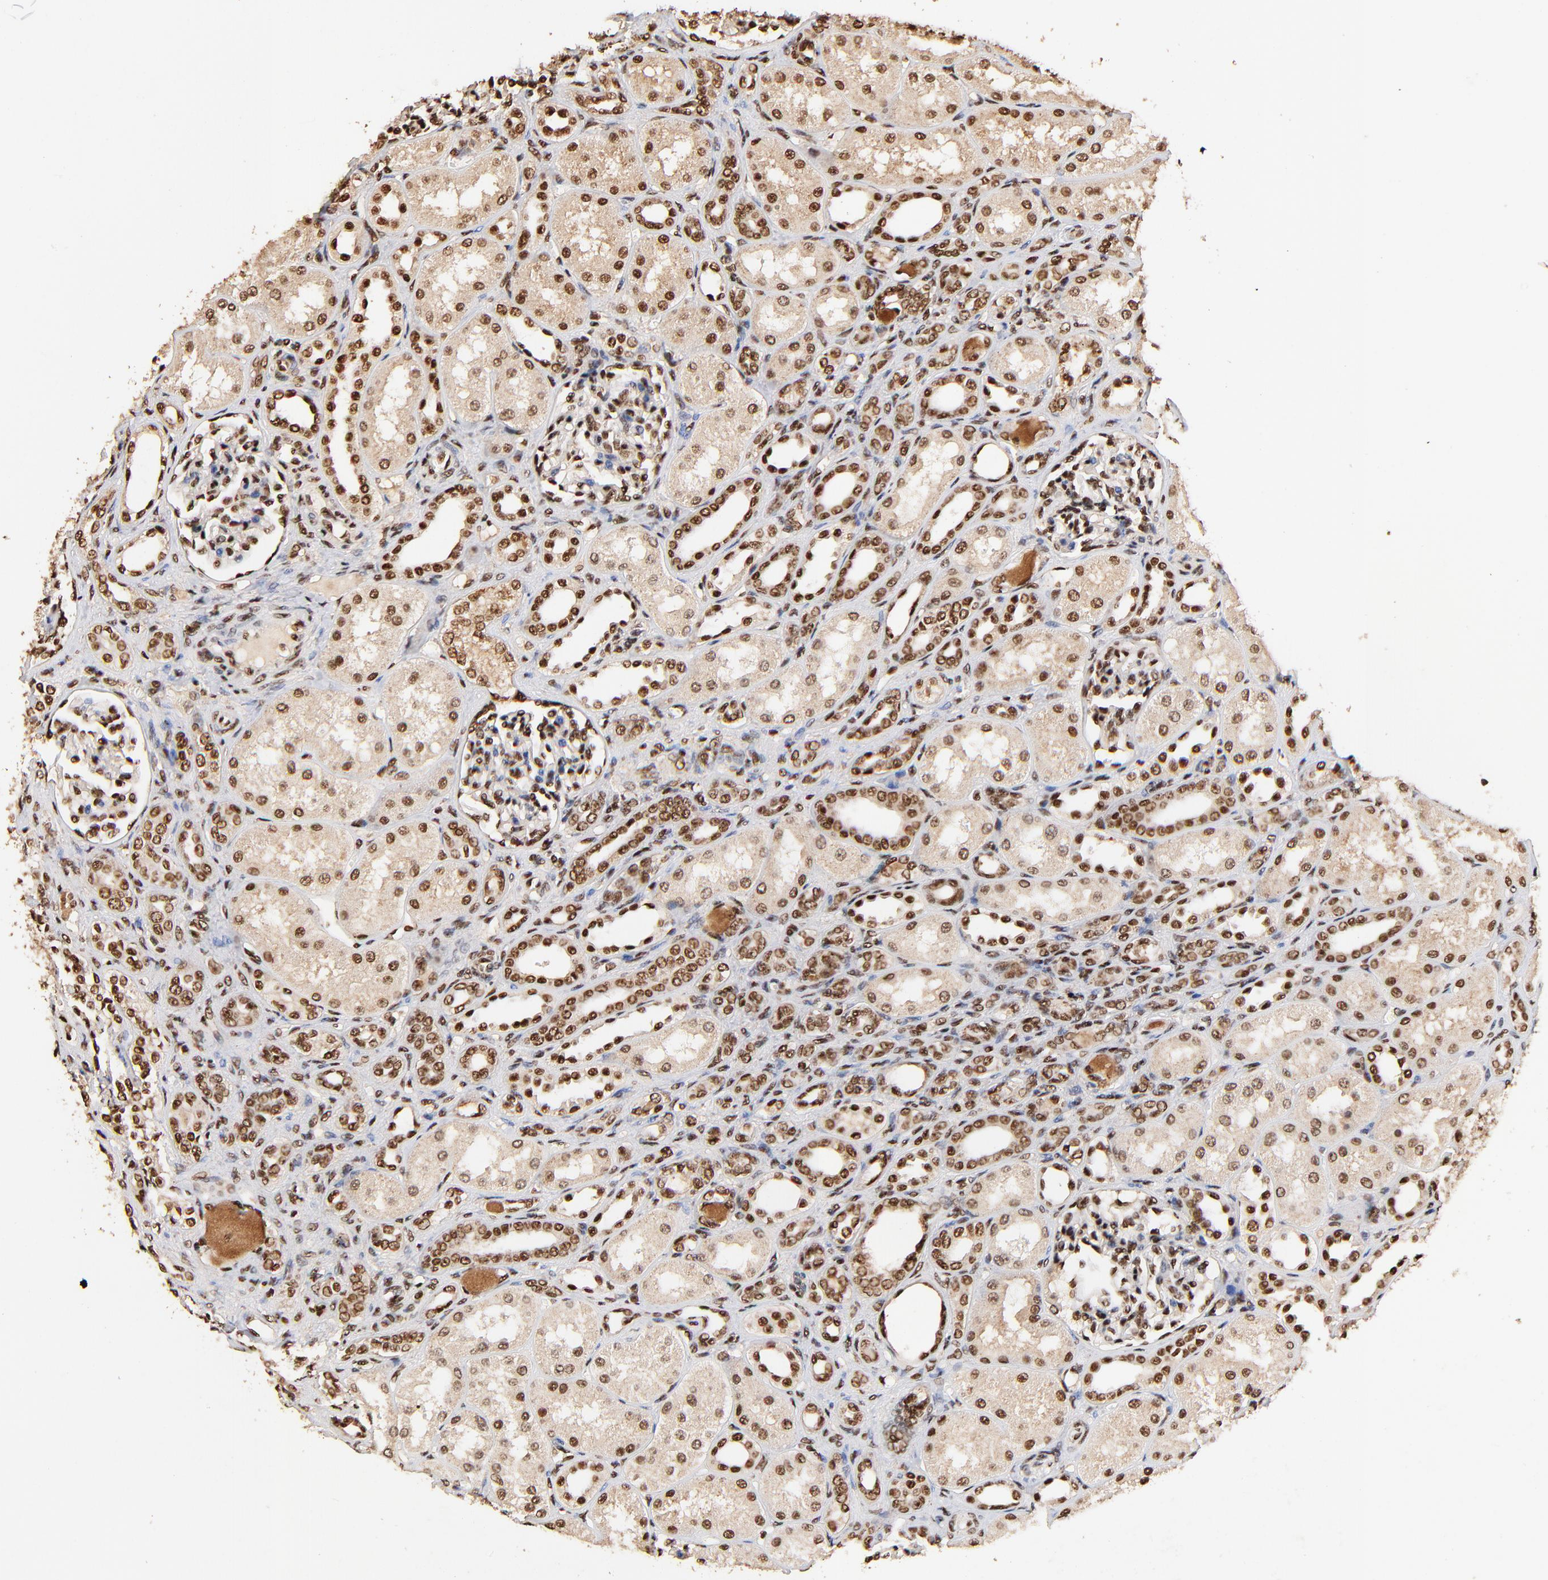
{"staining": {"intensity": "strong", "quantity": ">75%", "location": "nuclear"}, "tissue": "kidney", "cell_type": "Cells in glomeruli", "image_type": "normal", "snomed": [{"axis": "morphology", "description": "Normal tissue, NOS"}, {"axis": "topography", "description": "Kidney"}], "caption": "Immunohistochemistry histopathology image of benign kidney stained for a protein (brown), which shows high levels of strong nuclear expression in approximately >75% of cells in glomeruli.", "gene": "MED12", "patient": {"sex": "male", "age": 7}}